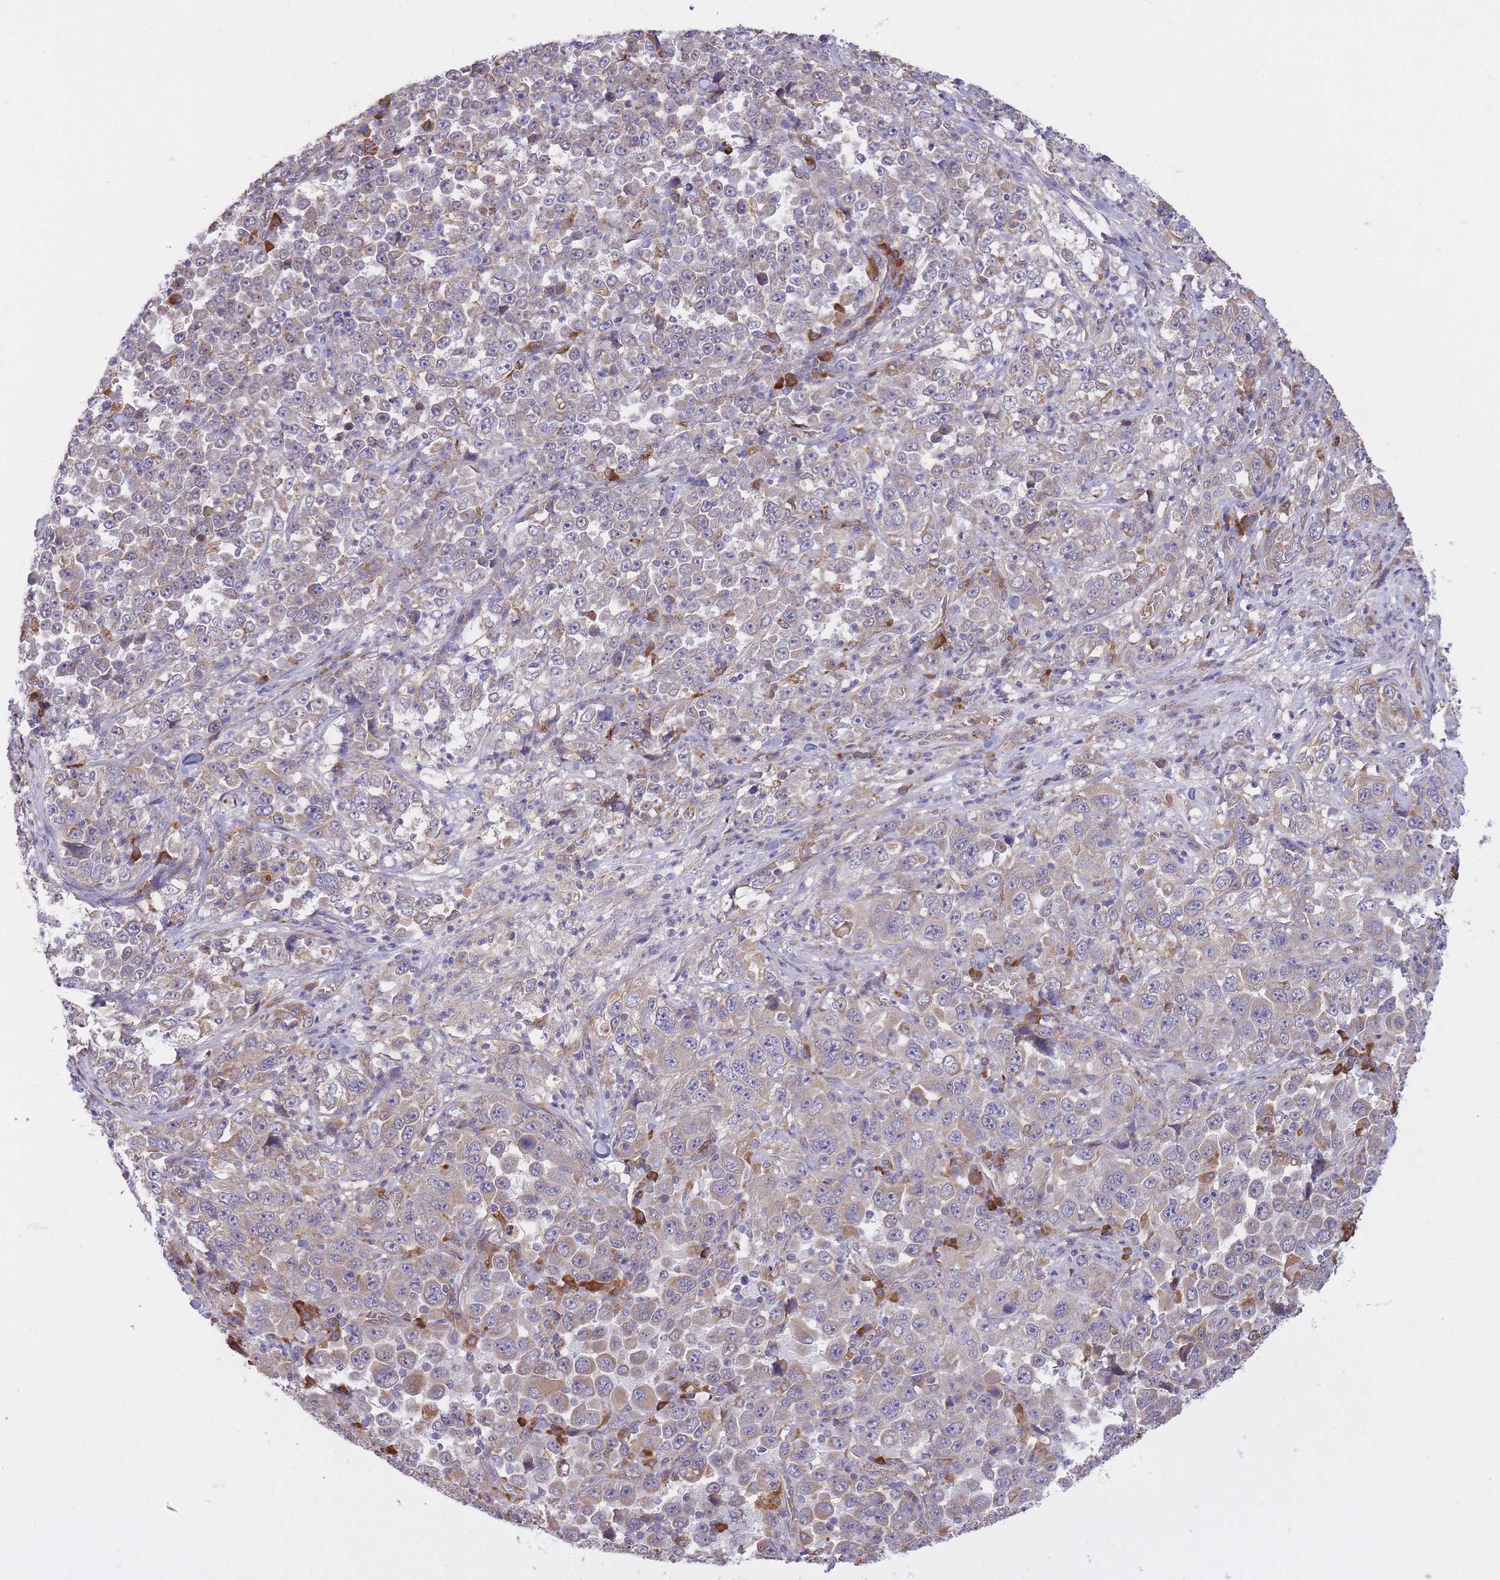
{"staining": {"intensity": "weak", "quantity": "<25%", "location": "cytoplasmic/membranous"}, "tissue": "stomach cancer", "cell_type": "Tumor cells", "image_type": "cancer", "snomed": [{"axis": "morphology", "description": "Normal tissue, NOS"}, {"axis": "morphology", "description": "Adenocarcinoma, NOS"}, {"axis": "topography", "description": "Stomach, upper"}, {"axis": "topography", "description": "Stomach"}], "caption": "The photomicrograph exhibits no staining of tumor cells in stomach cancer (adenocarcinoma). (Immunohistochemistry (ihc), brightfield microscopy, high magnification).", "gene": "POLR3F", "patient": {"sex": "male", "age": 59}}